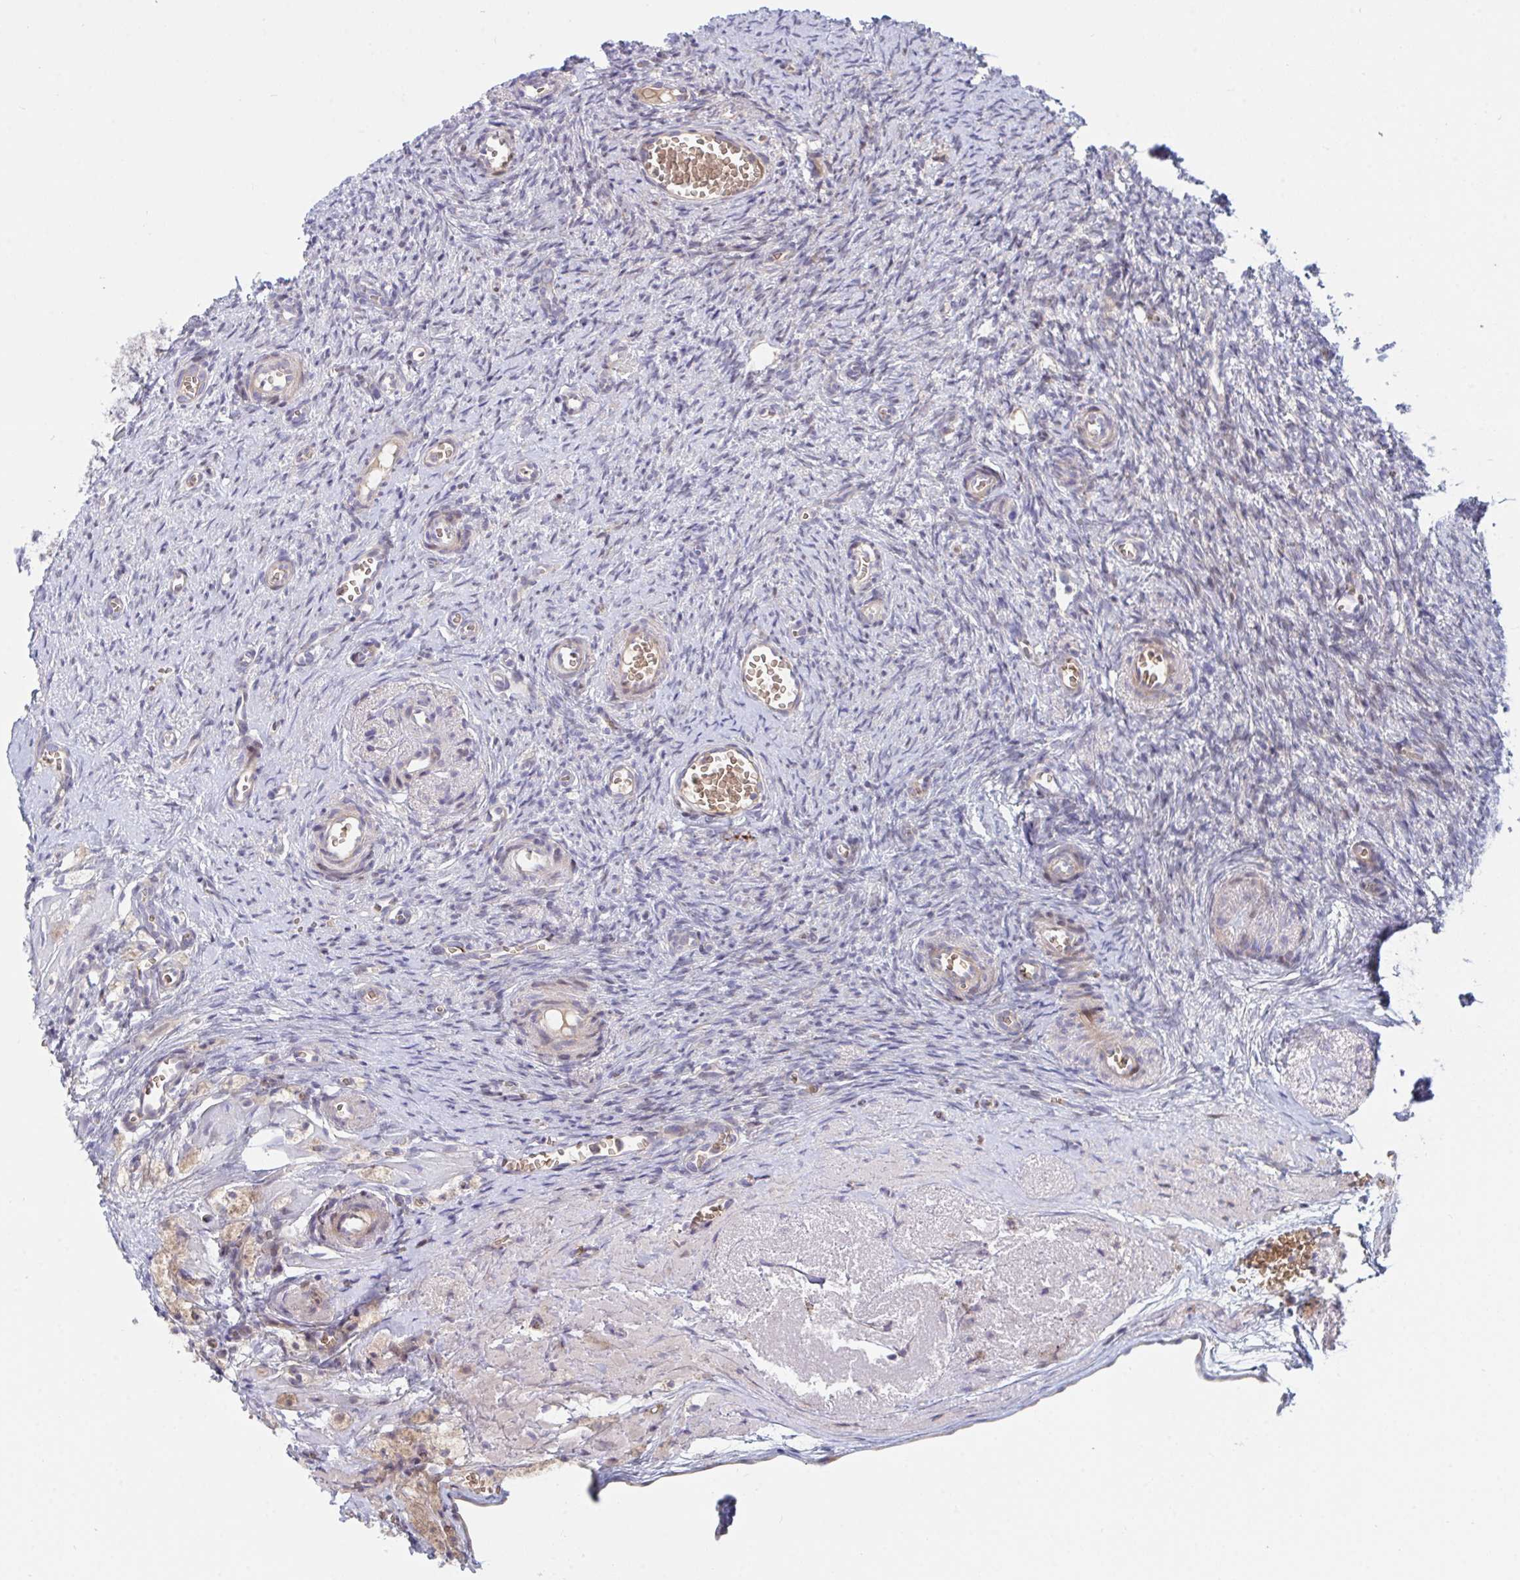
{"staining": {"intensity": "weak", "quantity": ">75%", "location": "cytoplasmic/membranous"}, "tissue": "ovary", "cell_type": "Follicle cells", "image_type": "normal", "snomed": [{"axis": "morphology", "description": "Normal tissue, NOS"}, {"axis": "topography", "description": "Ovary"}], "caption": "Immunohistochemical staining of normal human ovary displays weak cytoplasmic/membranous protein expression in about >75% of follicle cells. (Brightfield microscopy of DAB IHC at high magnification).", "gene": "TNFSF4", "patient": {"sex": "female", "age": 41}}